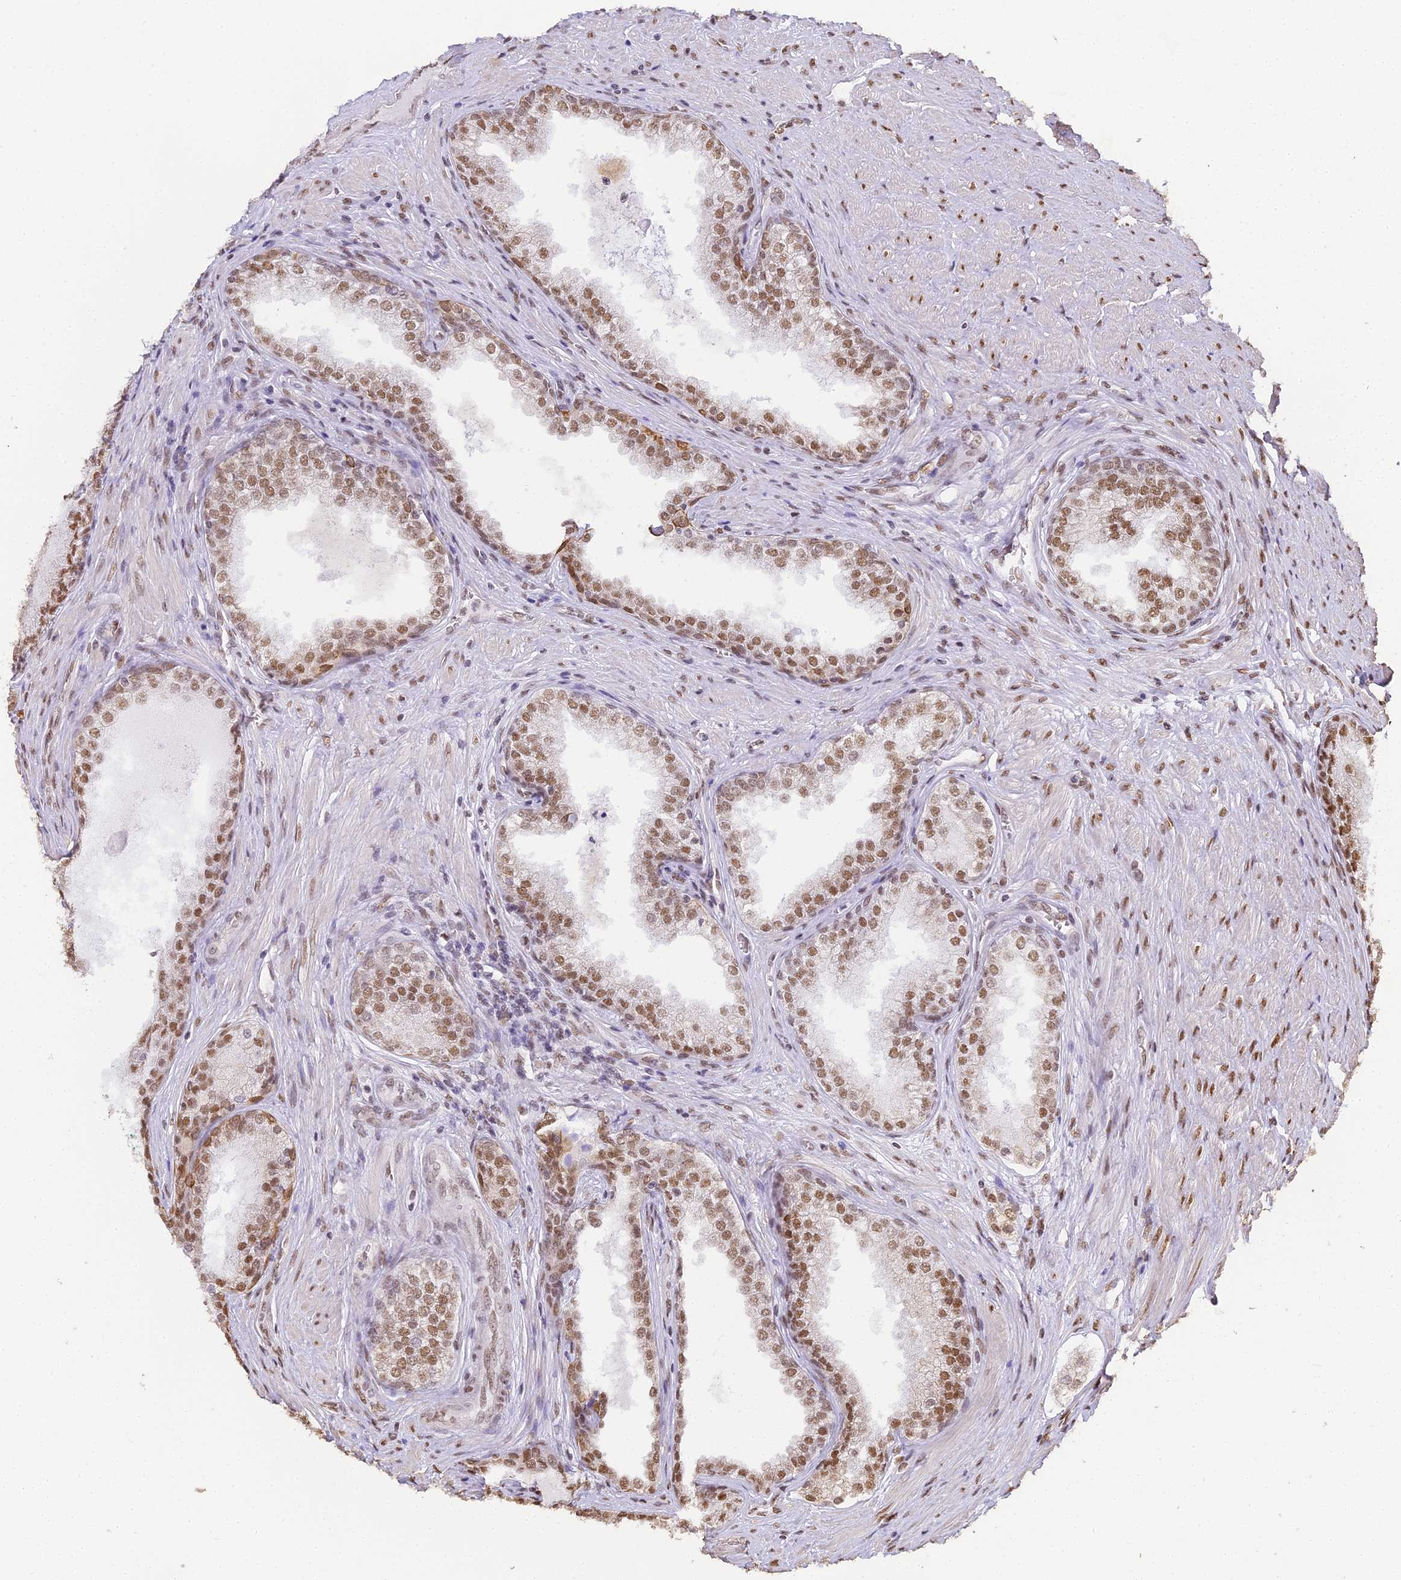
{"staining": {"intensity": "moderate", "quantity": ">75%", "location": "nuclear"}, "tissue": "prostate cancer", "cell_type": "Tumor cells", "image_type": "cancer", "snomed": [{"axis": "morphology", "description": "Adenocarcinoma, High grade"}, {"axis": "topography", "description": "Prostate"}], "caption": "Protein expression by immunohistochemistry demonstrates moderate nuclear staining in about >75% of tumor cells in prostate cancer (adenocarcinoma (high-grade)).", "gene": "HNRNPA1", "patient": {"sex": "male", "age": 63}}